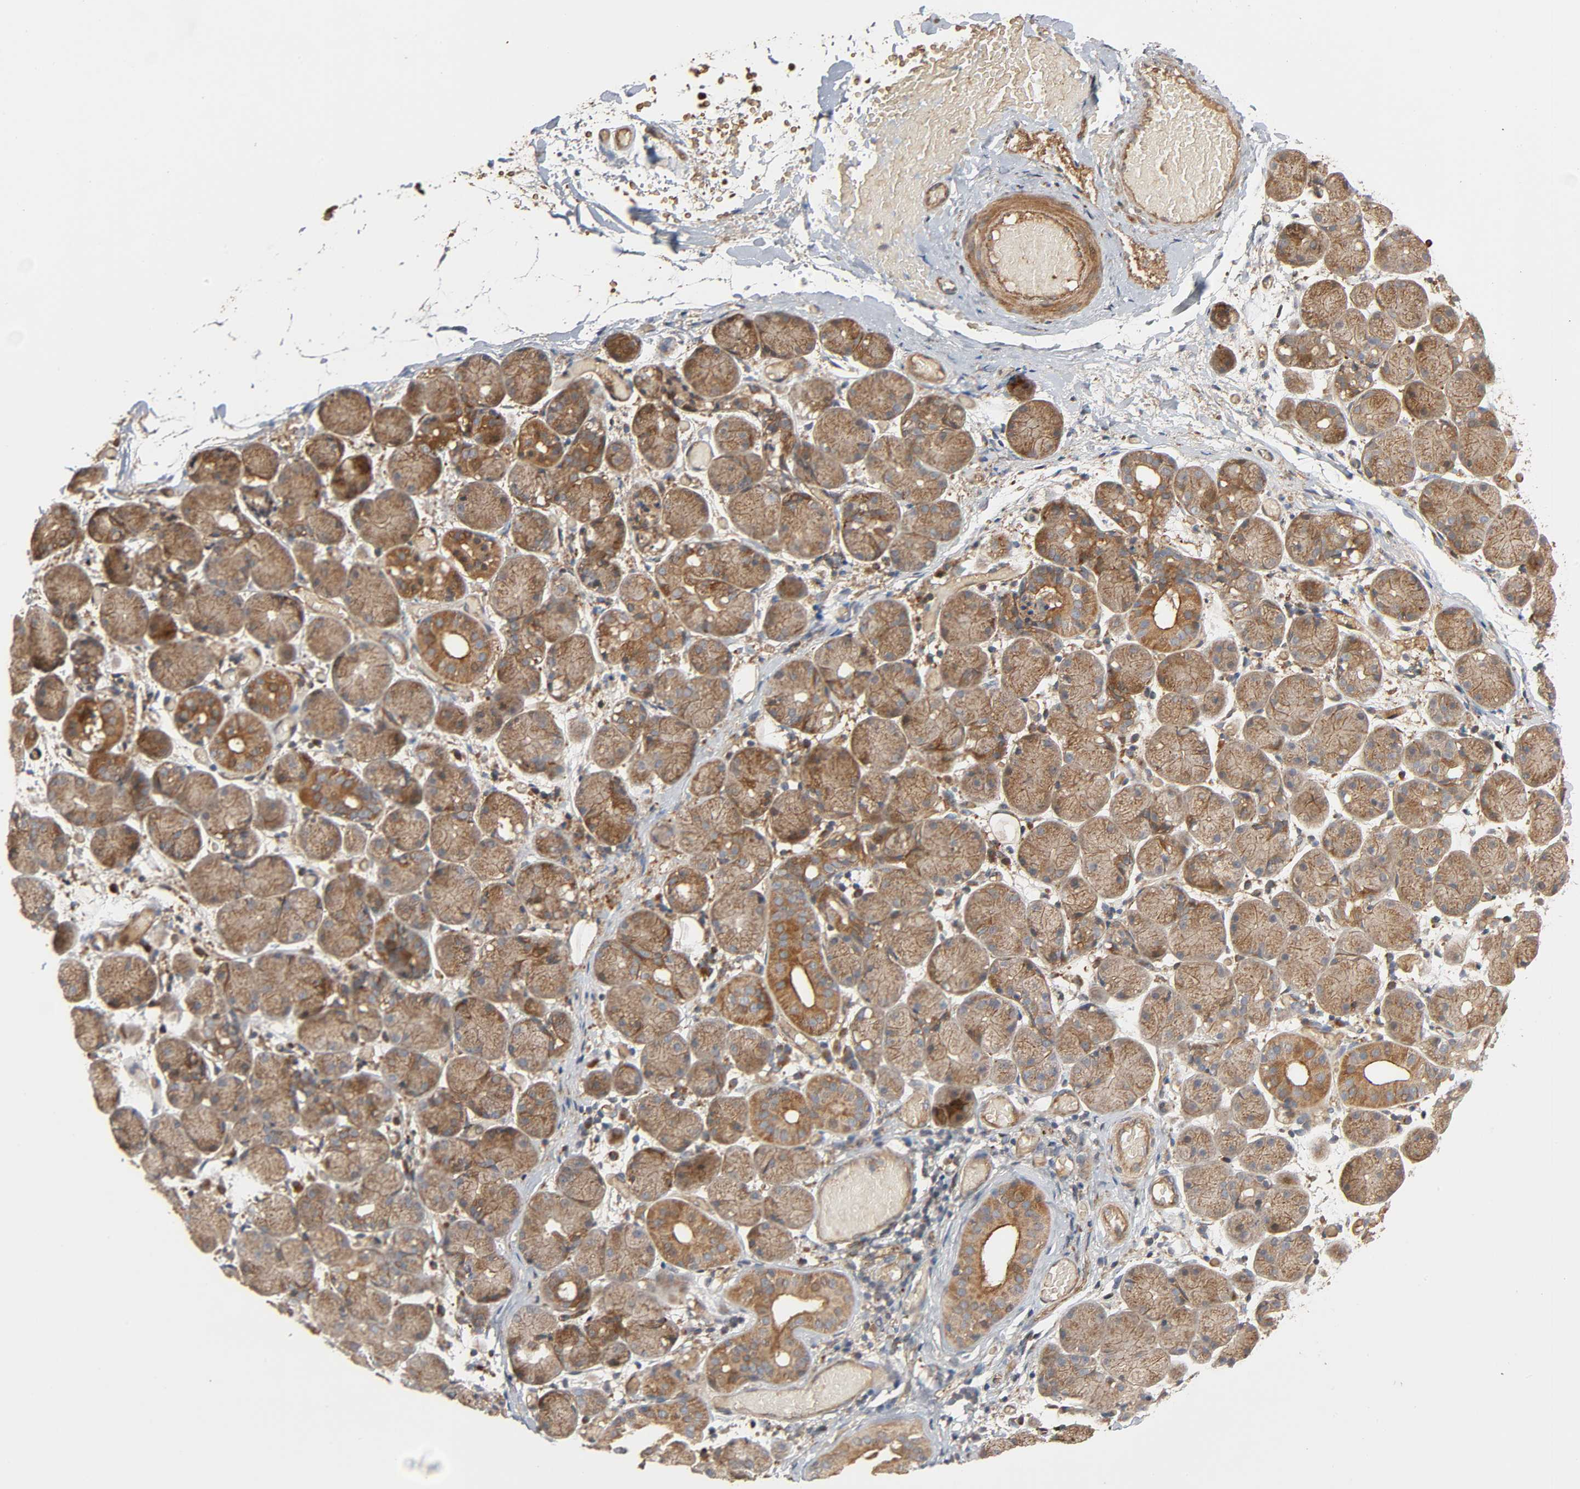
{"staining": {"intensity": "moderate", "quantity": ">75%", "location": "cytoplasmic/membranous"}, "tissue": "salivary gland", "cell_type": "Glandular cells", "image_type": "normal", "snomed": [{"axis": "morphology", "description": "Normal tissue, NOS"}, {"axis": "topography", "description": "Salivary gland"}], "caption": "A micrograph showing moderate cytoplasmic/membranous positivity in about >75% of glandular cells in unremarkable salivary gland, as visualized by brown immunohistochemical staining.", "gene": "SGSM1", "patient": {"sex": "female", "age": 24}}